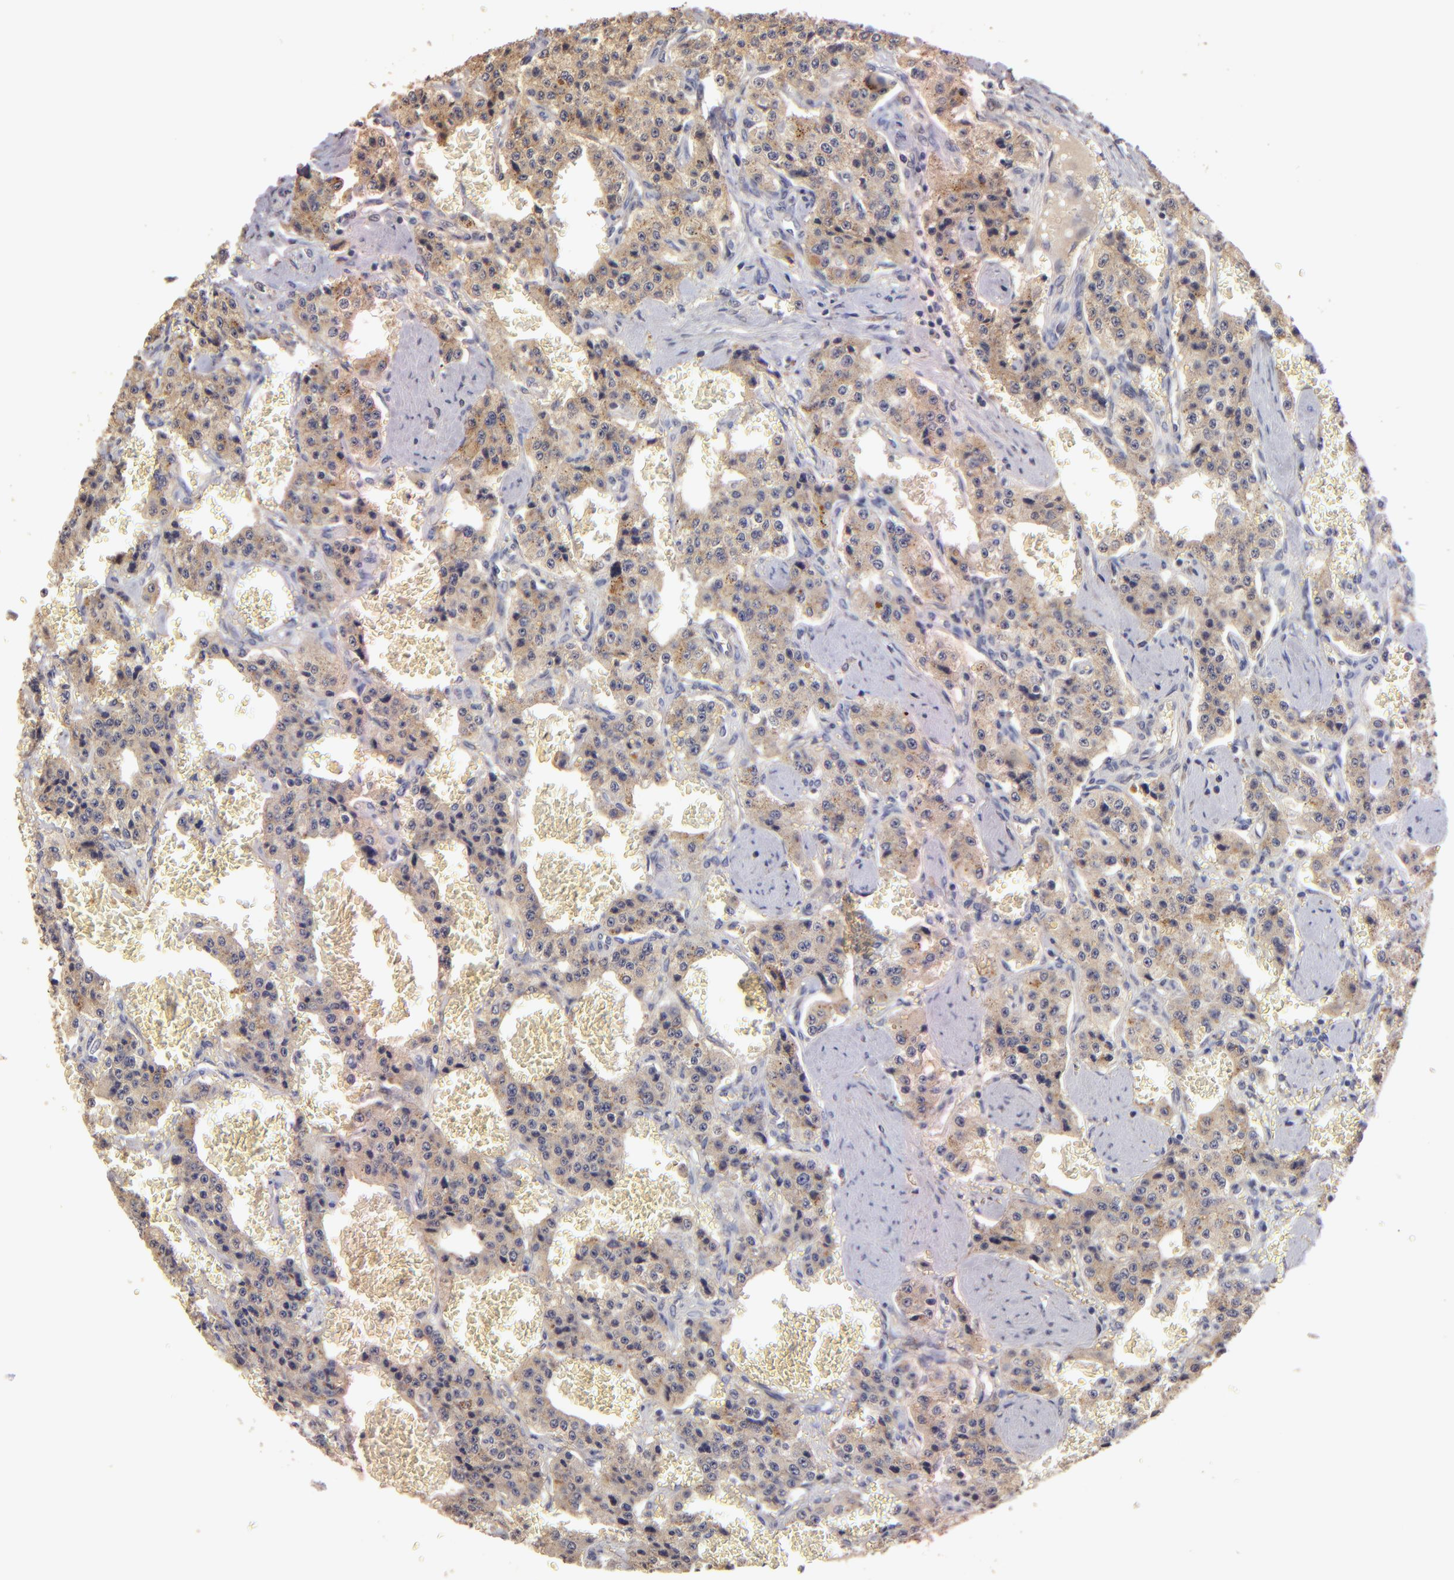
{"staining": {"intensity": "weak", "quantity": ">75%", "location": "cytoplasmic/membranous"}, "tissue": "carcinoid", "cell_type": "Tumor cells", "image_type": "cancer", "snomed": [{"axis": "morphology", "description": "Carcinoid, malignant, NOS"}, {"axis": "topography", "description": "Small intestine"}], "caption": "DAB immunohistochemical staining of carcinoid shows weak cytoplasmic/membranous protein expression in about >75% of tumor cells. (Stains: DAB (3,3'-diaminobenzidine) in brown, nuclei in blue, Microscopy: brightfield microscopy at high magnification).", "gene": "GNAZ", "patient": {"sex": "male", "age": 52}}